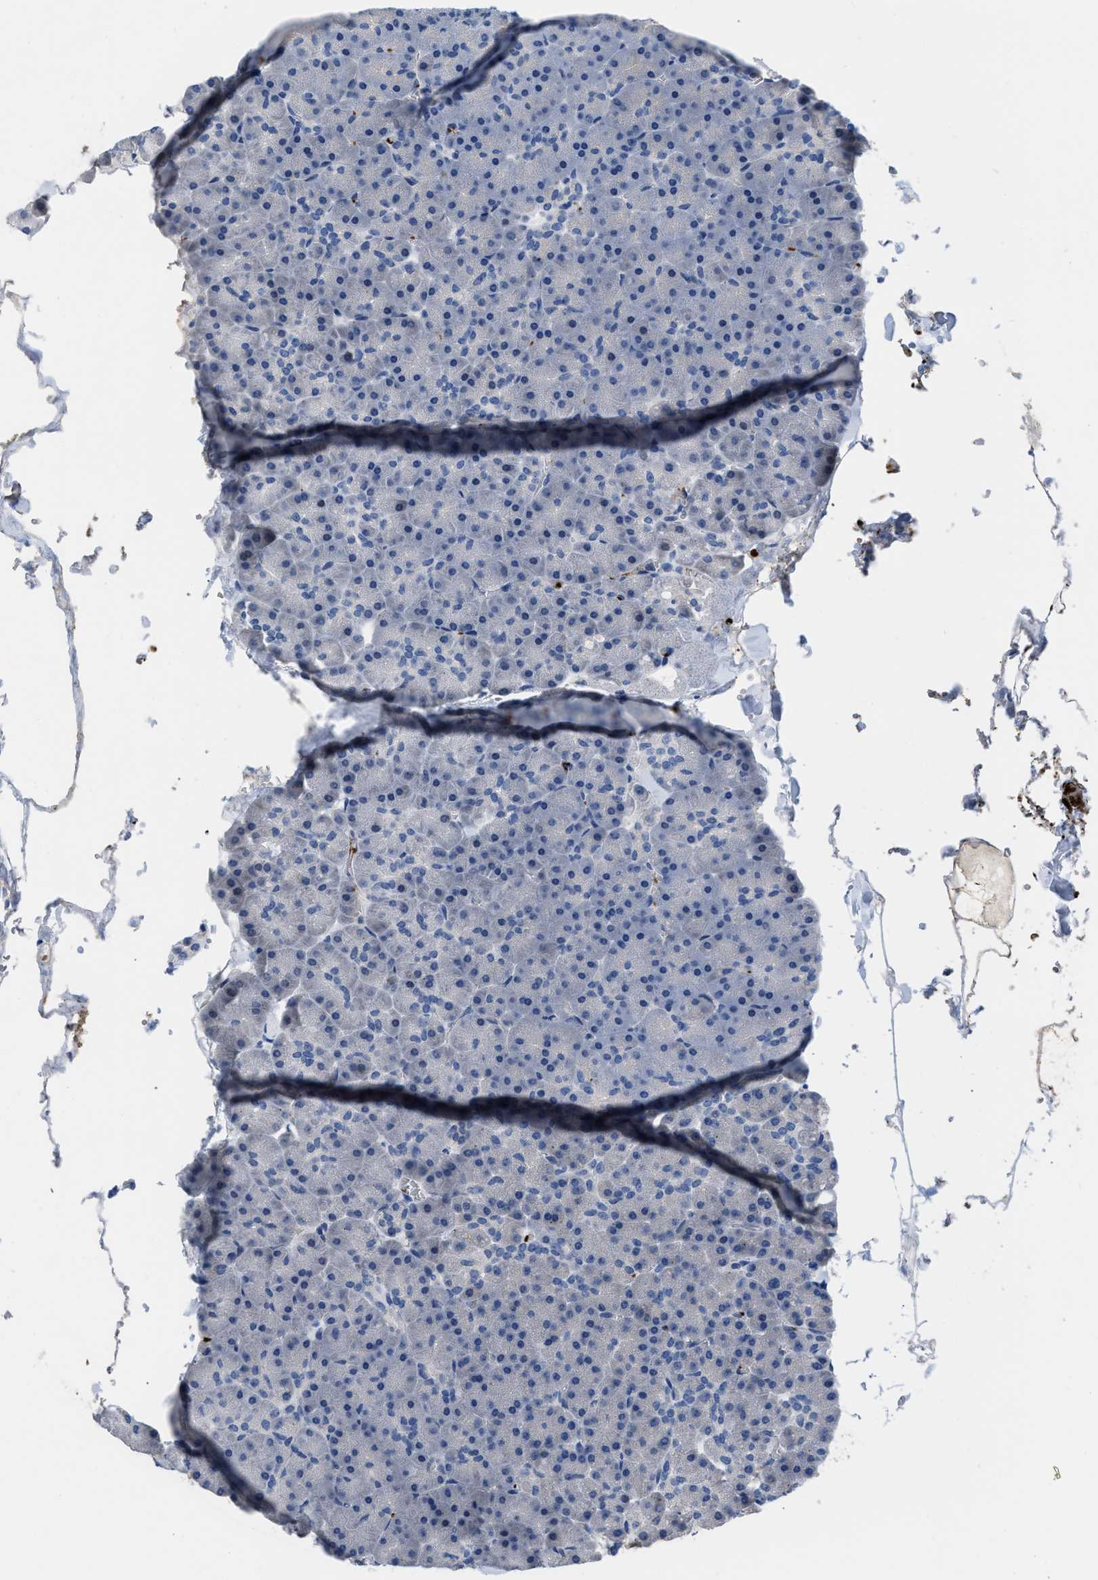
{"staining": {"intensity": "negative", "quantity": "none", "location": "none"}, "tissue": "pancreas", "cell_type": "Exocrine glandular cells", "image_type": "normal", "snomed": [{"axis": "morphology", "description": "Normal tissue, NOS"}, {"axis": "topography", "description": "Pancreas"}], "caption": "DAB immunohistochemical staining of normal pancreas displays no significant staining in exocrine glandular cells. (Brightfield microscopy of DAB (3,3'-diaminobenzidine) IHC at high magnification).", "gene": "FGF18", "patient": {"sex": "male", "age": 35}}